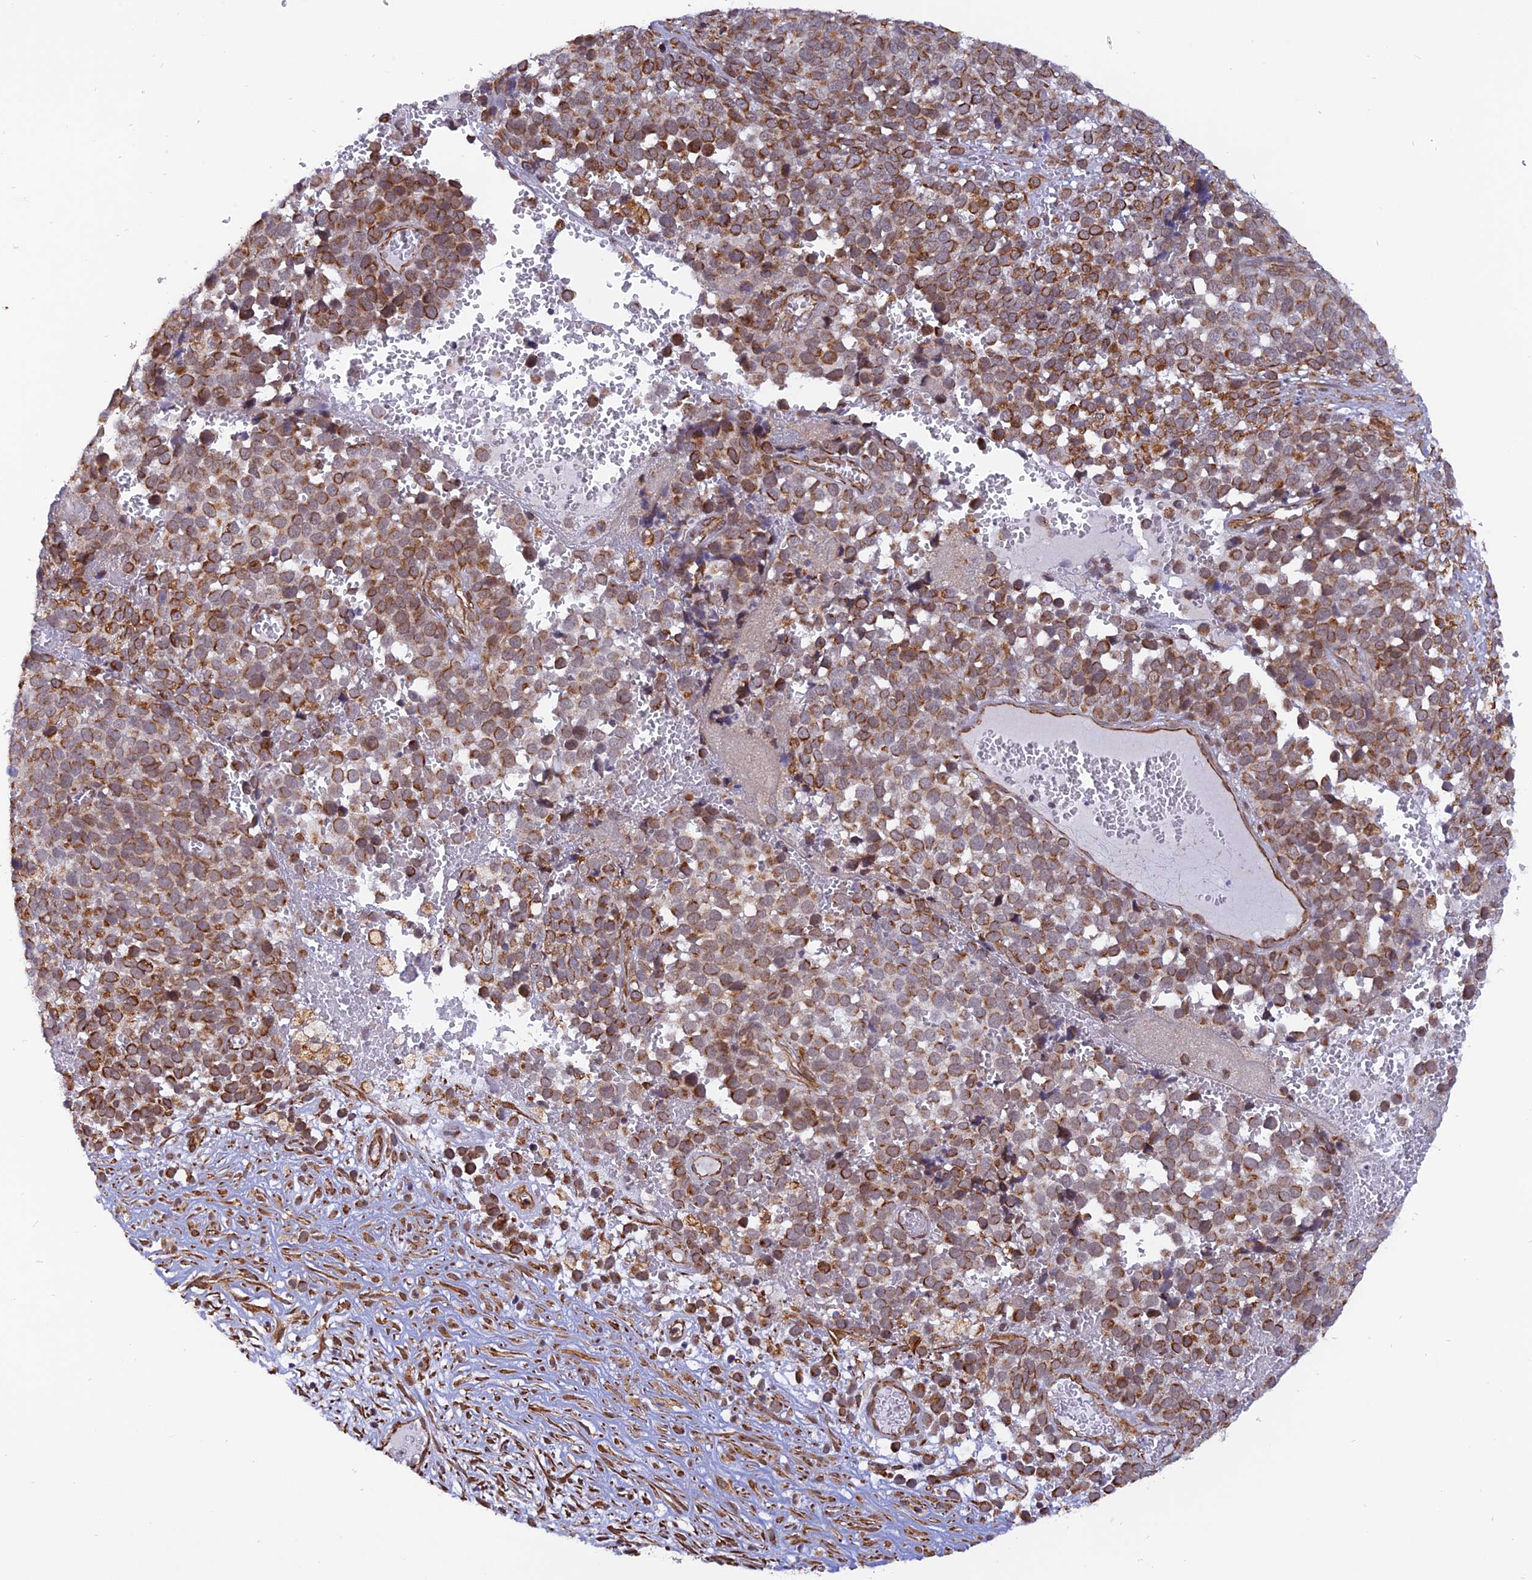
{"staining": {"intensity": "moderate", "quantity": ">75%", "location": "cytoplasmic/membranous"}, "tissue": "melanoma", "cell_type": "Tumor cells", "image_type": "cancer", "snomed": [{"axis": "morphology", "description": "Malignant melanoma, NOS"}, {"axis": "topography", "description": "Nose, NOS"}], "caption": "Approximately >75% of tumor cells in malignant melanoma exhibit moderate cytoplasmic/membranous protein expression as visualized by brown immunohistochemical staining.", "gene": "PAGR1", "patient": {"sex": "female", "age": 48}}